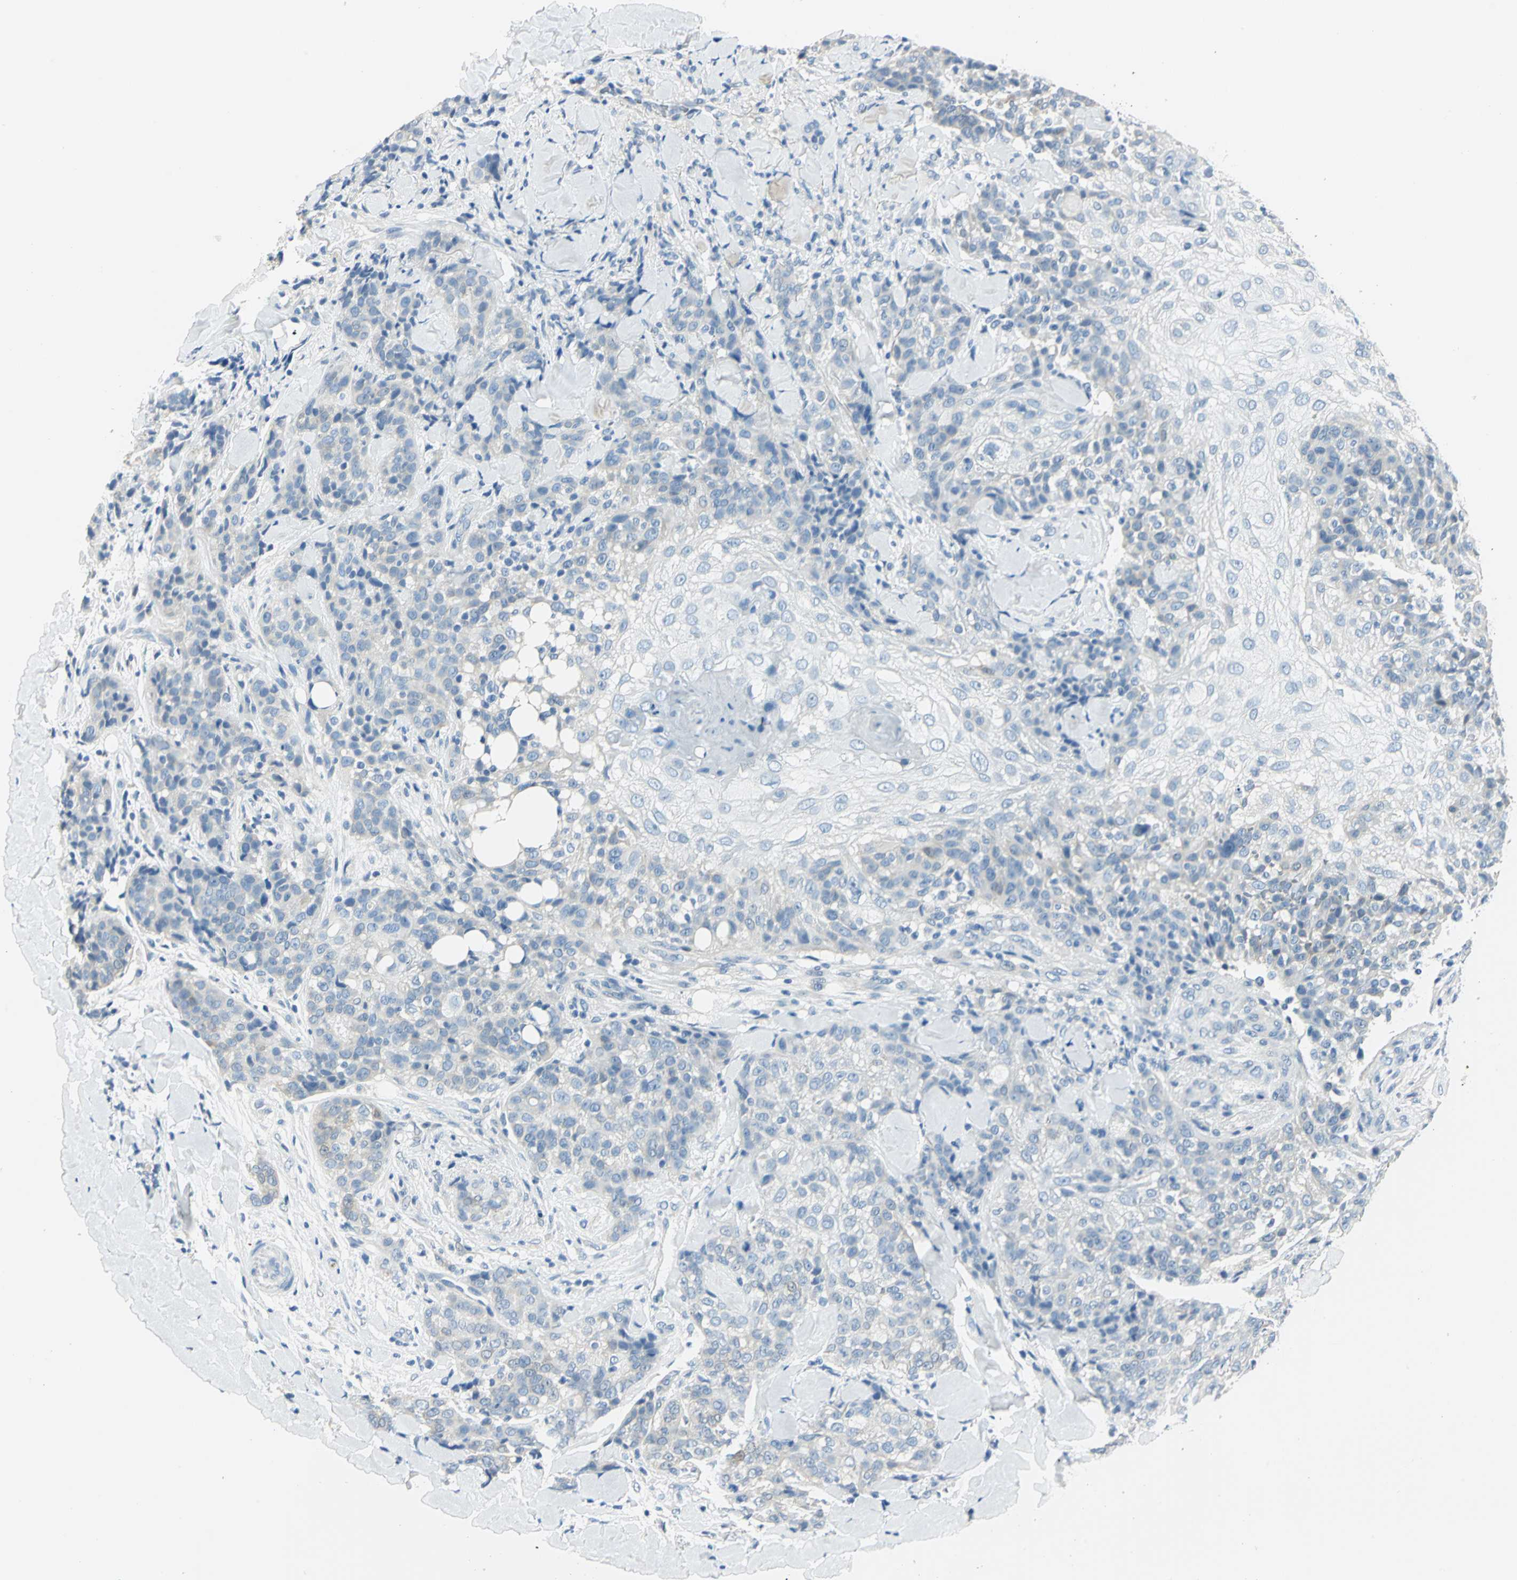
{"staining": {"intensity": "negative", "quantity": "none", "location": "none"}, "tissue": "skin cancer", "cell_type": "Tumor cells", "image_type": "cancer", "snomed": [{"axis": "morphology", "description": "Normal tissue, NOS"}, {"axis": "morphology", "description": "Squamous cell carcinoma, NOS"}, {"axis": "topography", "description": "Skin"}], "caption": "Micrograph shows no significant protein staining in tumor cells of skin squamous cell carcinoma. (DAB IHC with hematoxylin counter stain).", "gene": "UCHL1", "patient": {"sex": "female", "age": 83}}